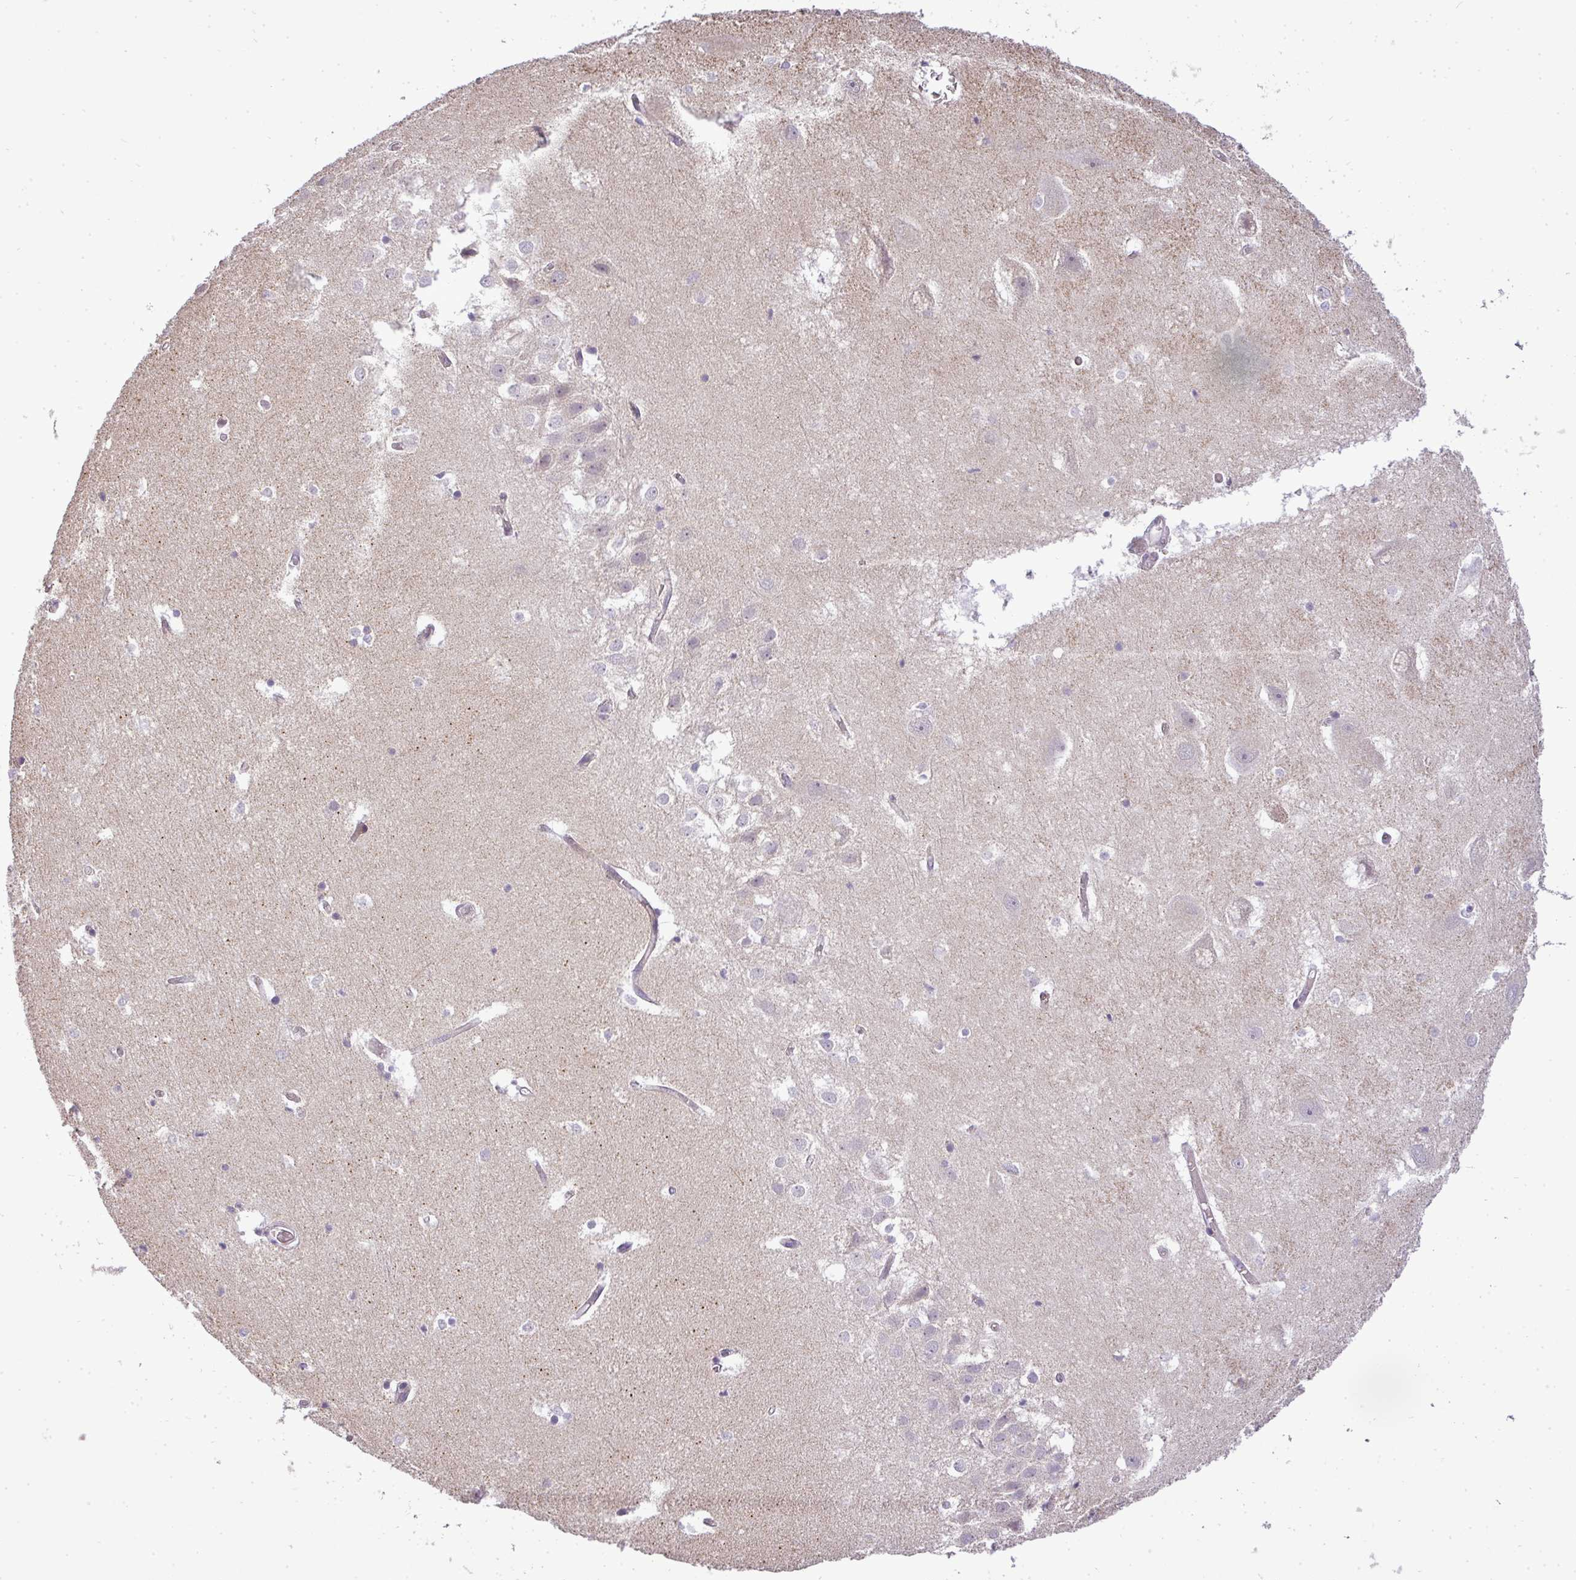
{"staining": {"intensity": "weak", "quantity": "<25%", "location": "cytoplasmic/membranous"}, "tissue": "hippocampus", "cell_type": "Glial cells", "image_type": "normal", "snomed": [{"axis": "morphology", "description": "Normal tissue, NOS"}, {"axis": "topography", "description": "Hippocampus"}], "caption": "IHC of normal hippocampus reveals no staining in glial cells. (Stains: DAB (3,3'-diaminobenzidine) immunohistochemistry (IHC) with hematoxylin counter stain, Microscopy: brightfield microscopy at high magnification).", "gene": "ZDHHC1", "patient": {"sex": "female", "age": 52}}